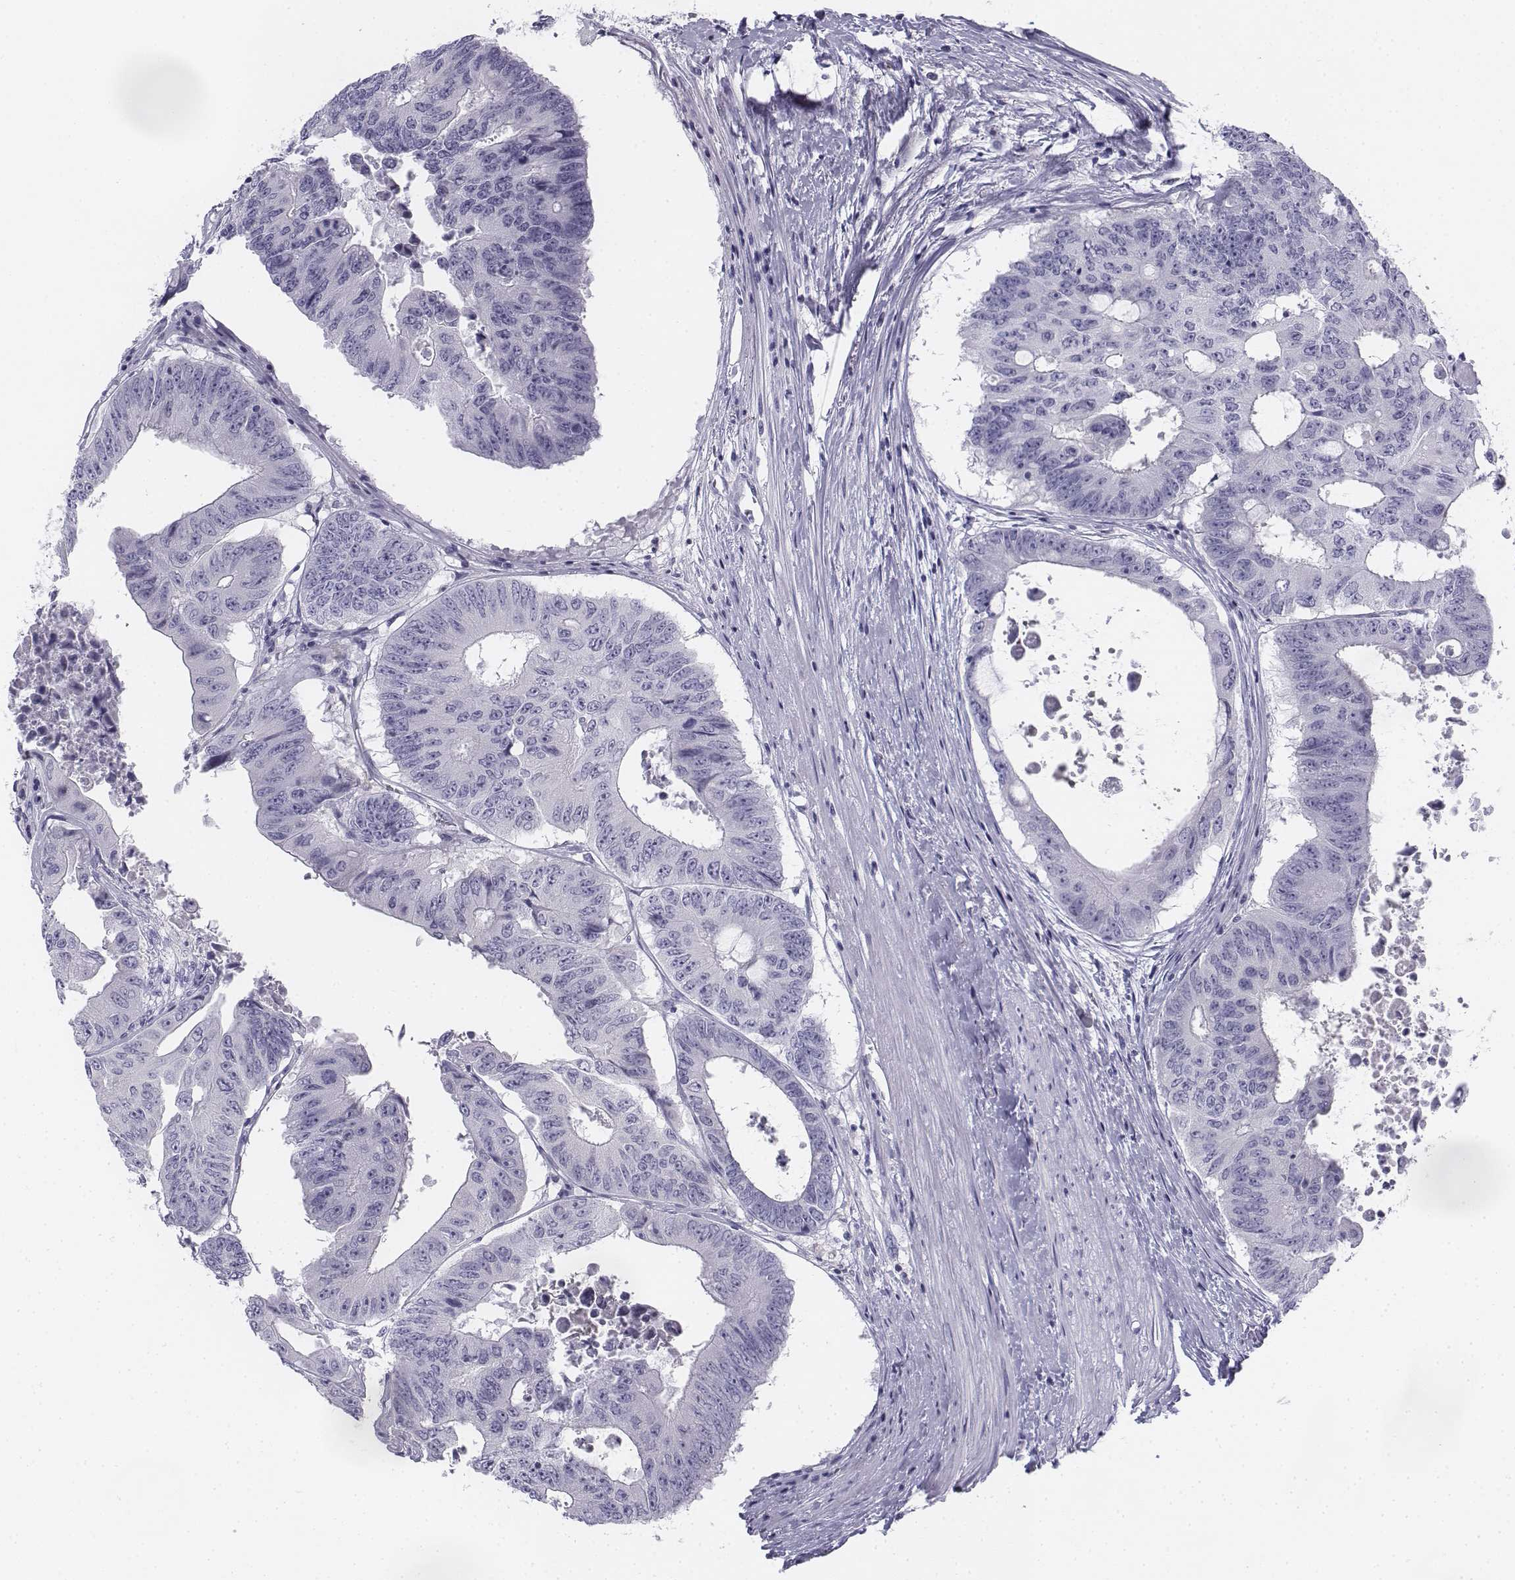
{"staining": {"intensity": "negative", "quantity": "none", "location": "none"}, "tissue": "colorectal cancer", "cell_type": "Tumor cells", "image_type": "cancer", "snomed": [{"axis": "morphology", "description": "Adenocarcinoma, NOS"}, {"axis": "topography", "description": "Rectum"}], "caption": "Tumor cells are negative for brown protein staining in colorectal cancer (adenocarcinoma). (Immunohistochemistry, brightfield microscopy, high magnification).", "gene": "TH", "patient": {"sex": "male", "age": 59}}